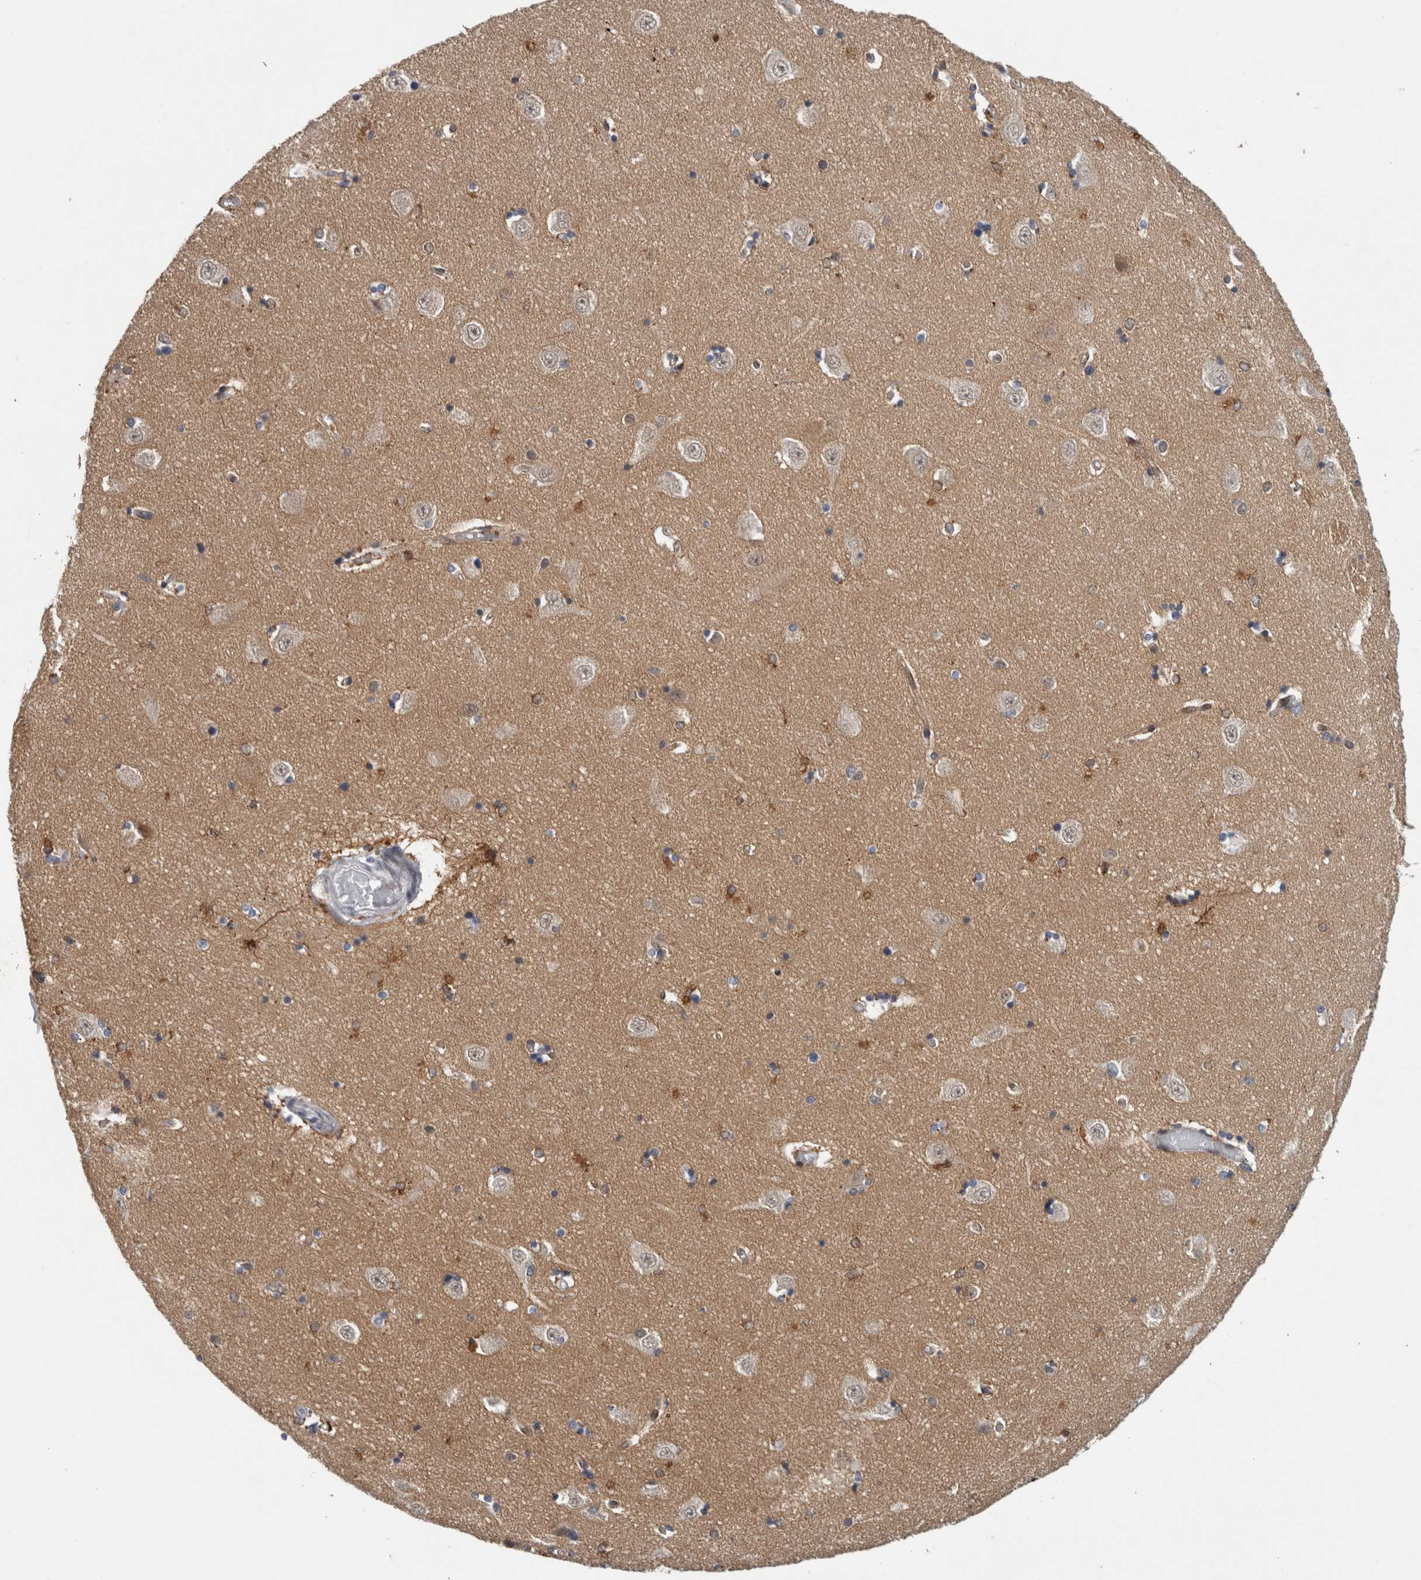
{"staining": {"intensity": "moderate", "quantity": "<25%", "location": "cytoplasmic/membranous"}, "tissue": "hippocampus", "cell_type": "Glial cells", "image_type": "normal", "snomed": [{"axis": "morphology", "description": "Normal tissue, NOS"}, {"axis": "topography", "description": "Hippocampus"}], "caption": "Immunohistochemical staining of normal hippocampus shows low levels of moderate cytoplasmic/membranous positivity in about <25% of glial cells.", "gene": "PRXL2A", "patient": {"sex": "male", "age": 45}}